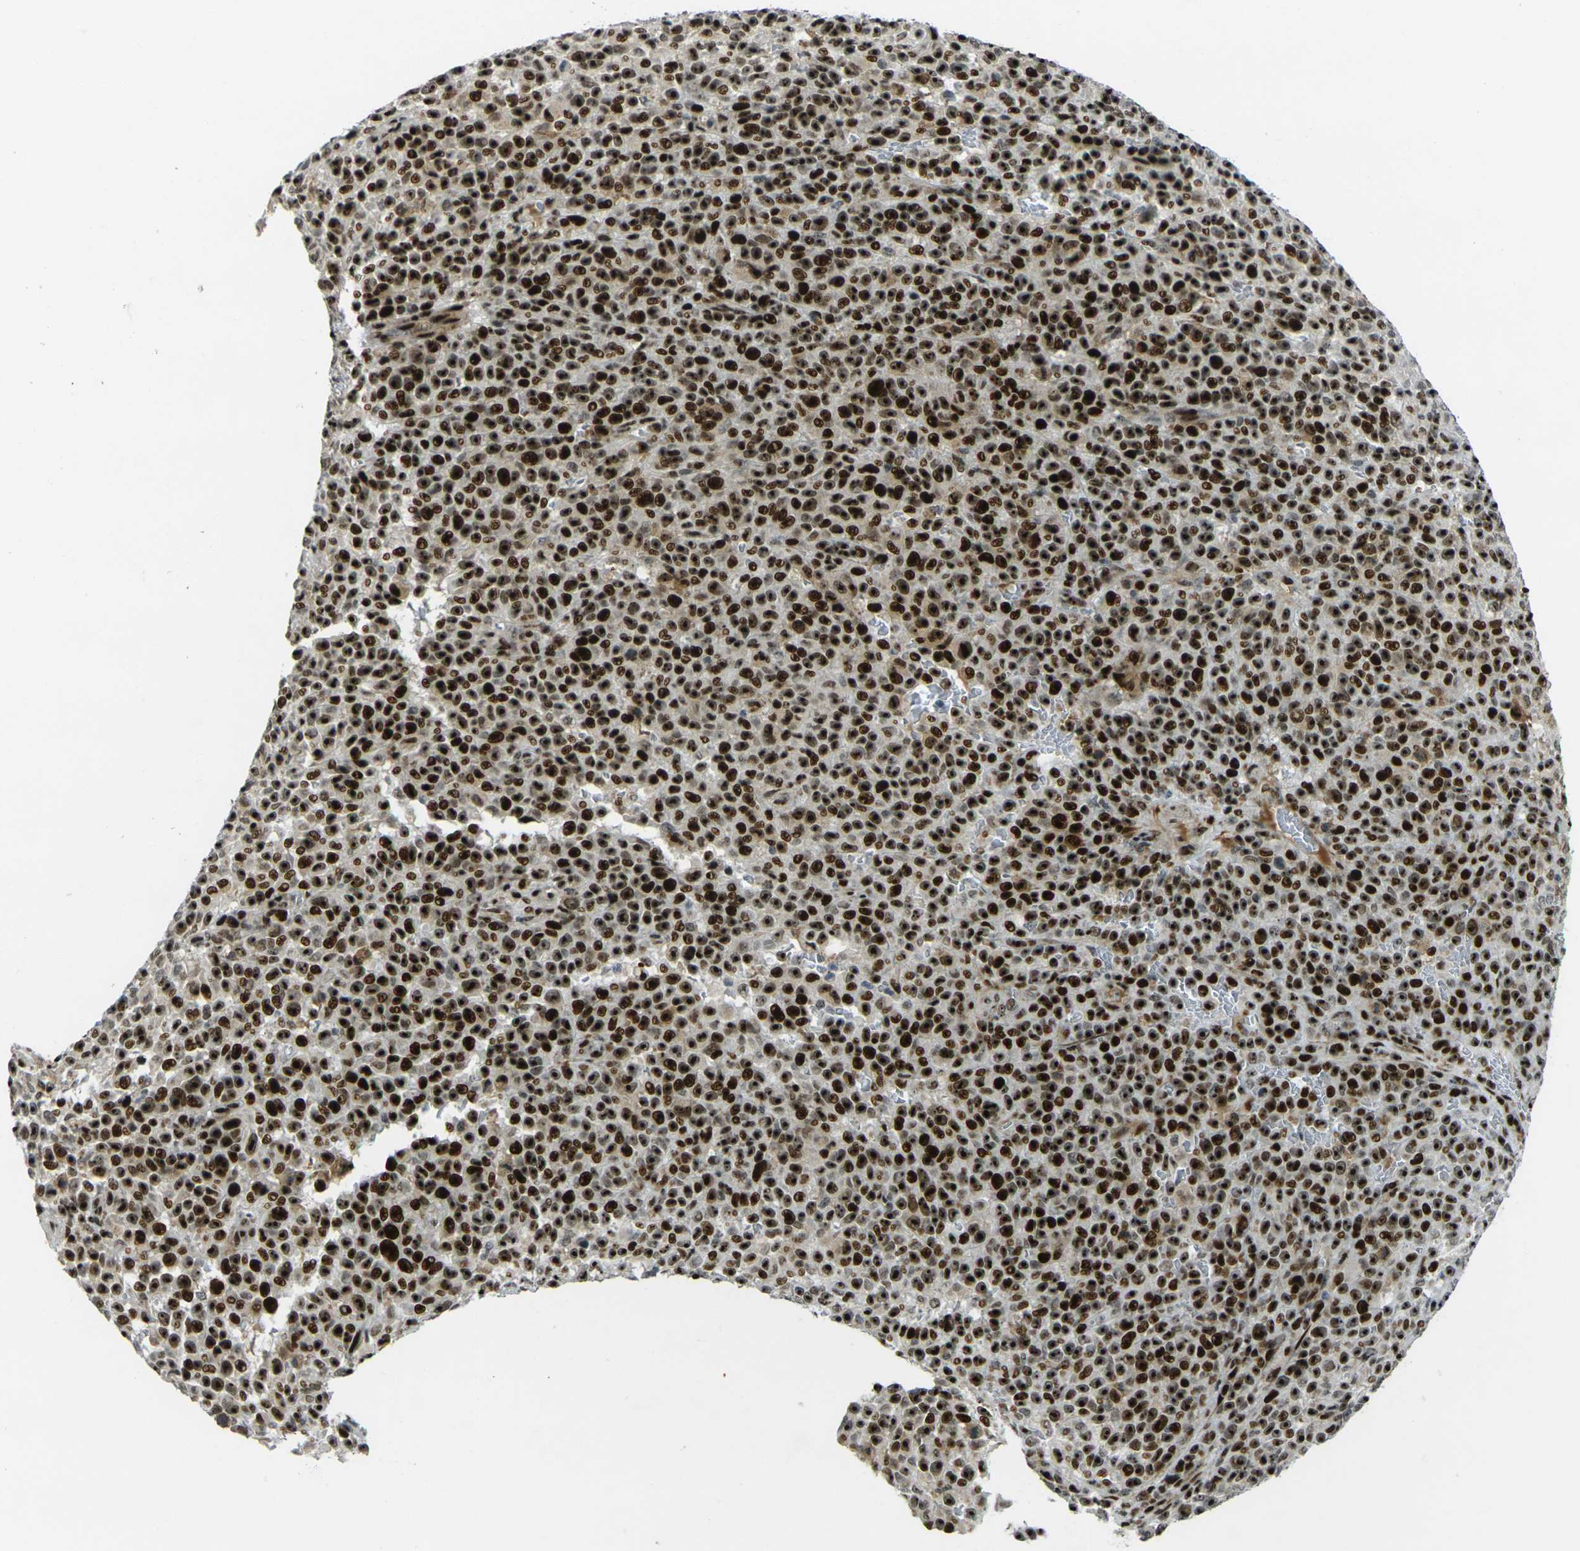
{"staining": {"intensity": "strong", "quantity": ">75%", "location": "nuclear"}, "tissue": "melanoma", "cell_type": "Tumor cells", "image_type": "cancer", "snomed": [{"axis": "morphology", "description": "Malignant melanoma, NOS"}, {"axis": "topography", "description": "Skin"}], "caption": "There is high levels of strong nuclear positivity in tumor cells of malignant melanoma, as demonstrated by immunohistochemical staining (brown color).", "gene": "UBE2C", "patient": {"sex": "female", "age": 82}}